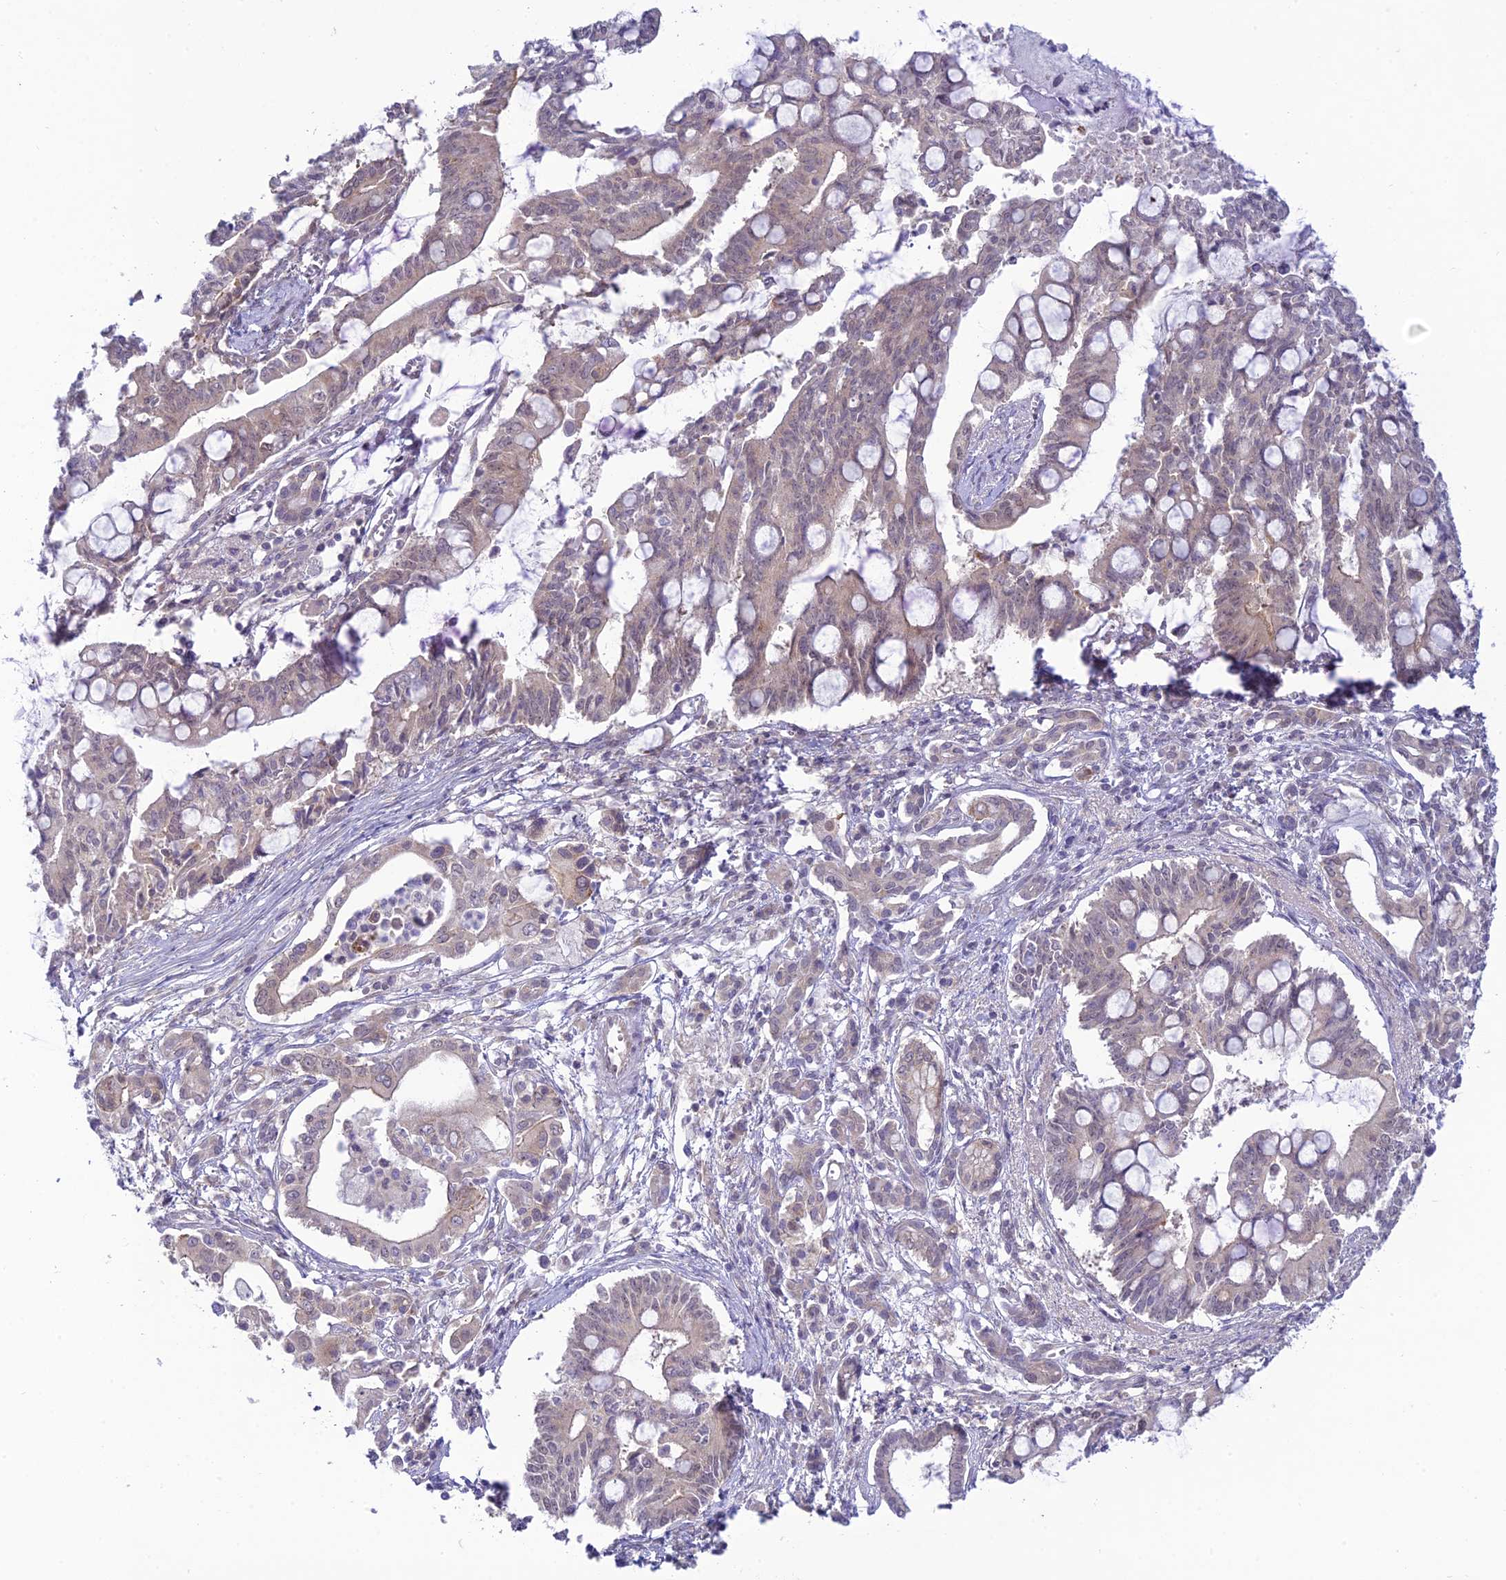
{"staining": {"intensity": "weak", "quantity": "<25%", "location": "nuclear"}, "tissue": "pancreatic cancer", "cell_type": "Tumor cells", "image_type": "cancer", "snomed": [{"axis": "morphology", "description": "Adenocarcinoma, NOS"}, {"axis": "topography", "description": "Pancreas"}], "caption": "The image shows no significant positivity in tumor cells of pancreatic cancer.", "gene": "SKIC8", "patient": {"sex": "male", "age": 68}}